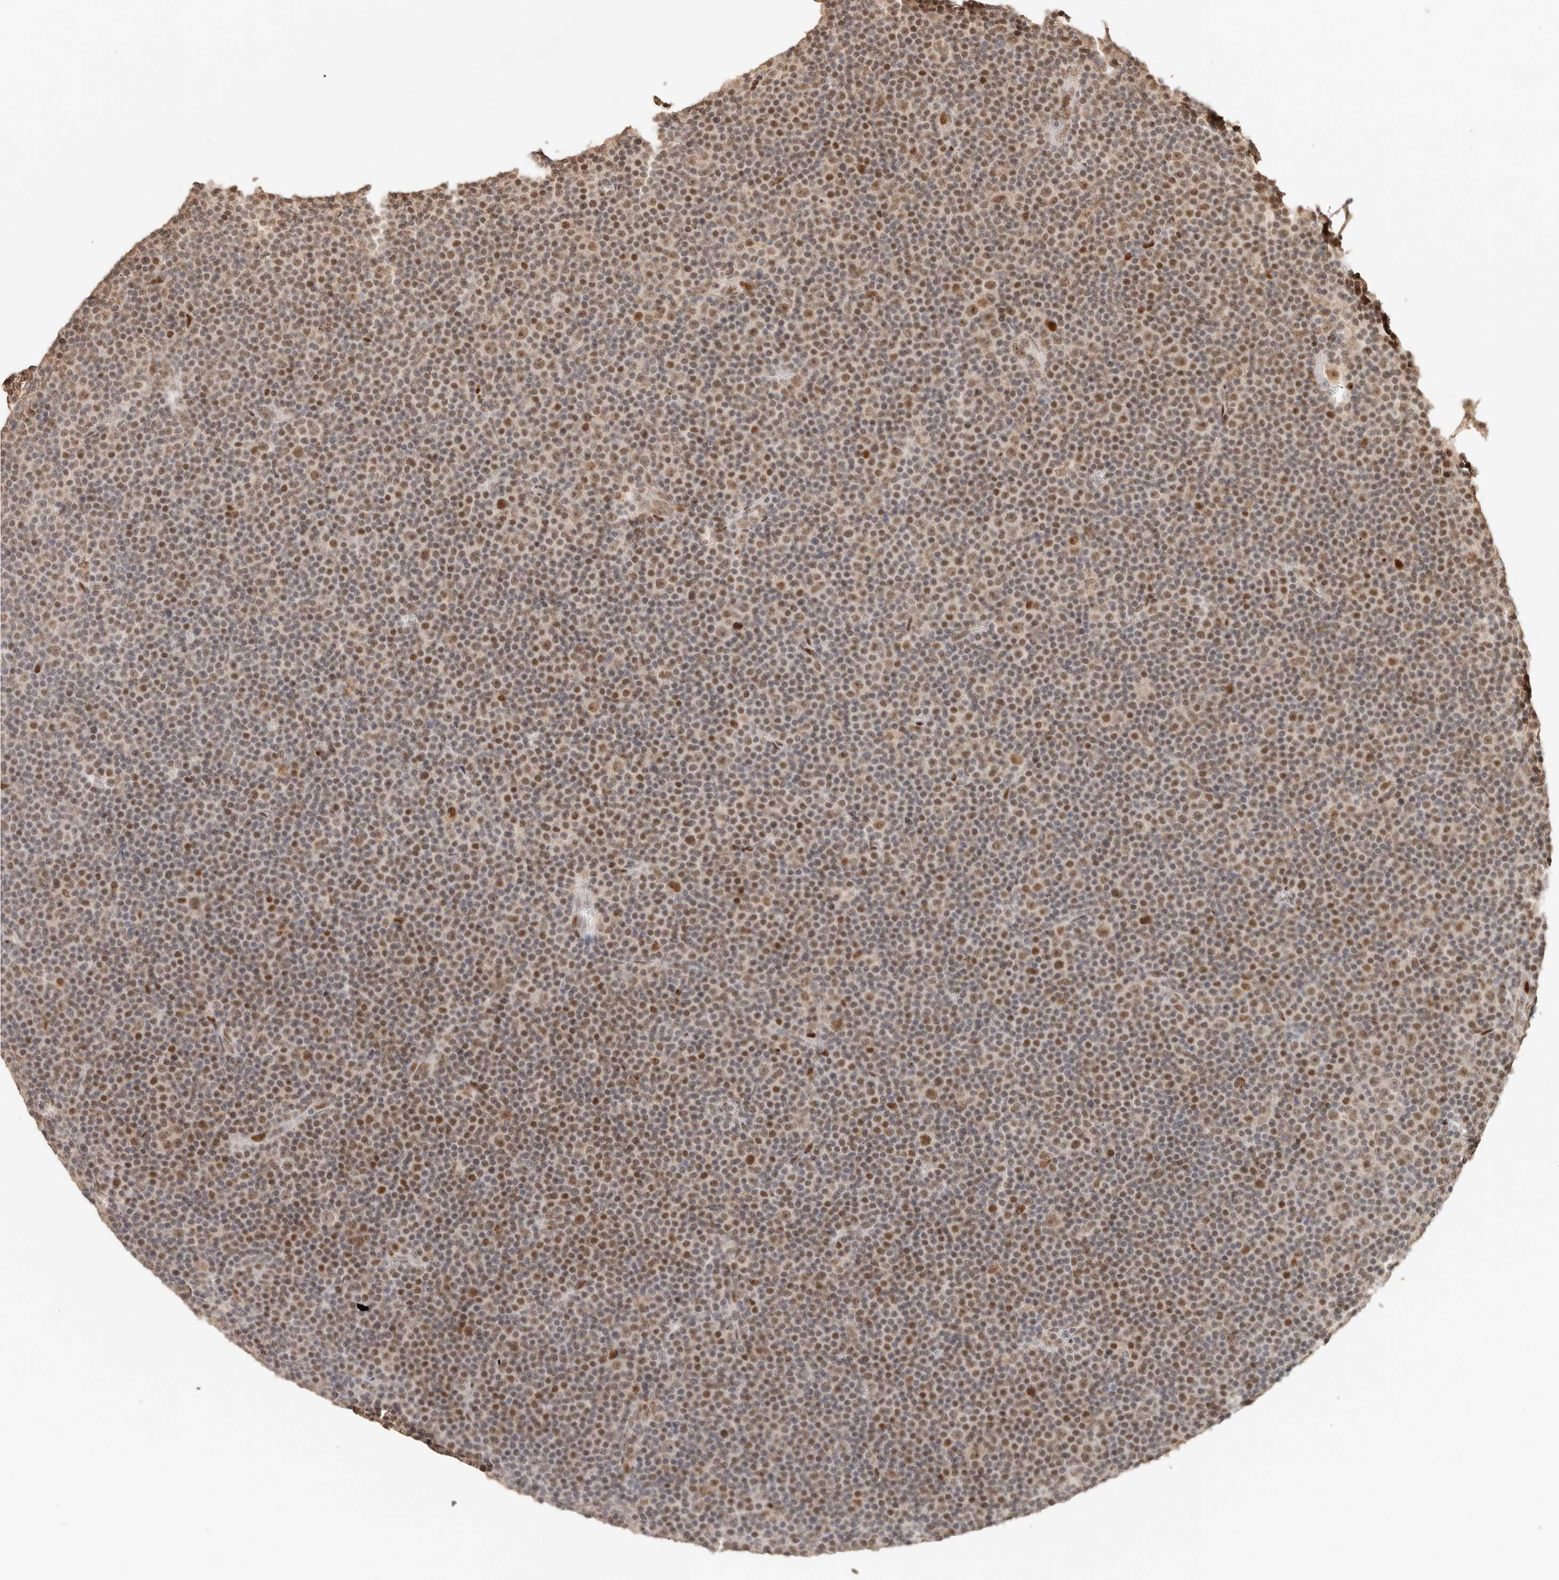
{"staining": {"intensity": "moderate", "quantity": "25%-75%", "location": "nuclear"}, "tissue": "lymphoma", "cell_type": "Tumor cells", "image_type": "cancer", "snomed": [{"axis": "morphology", "description": "Malignant lymphoma, non-Hodgkin's type, Low grade"}, {"axis": "topography", "description": "Lymph node"}], "caption": "Moderate nuclear staining is identified in about 25%-75% of tumor cells in low-grade malignant lymphoma, non-Hodgkin's type. The protein is shown in brown color, while the nuclei are stained blue.", "gene": "NPAS2", "patient": {"sex": "female", "age": 67}}